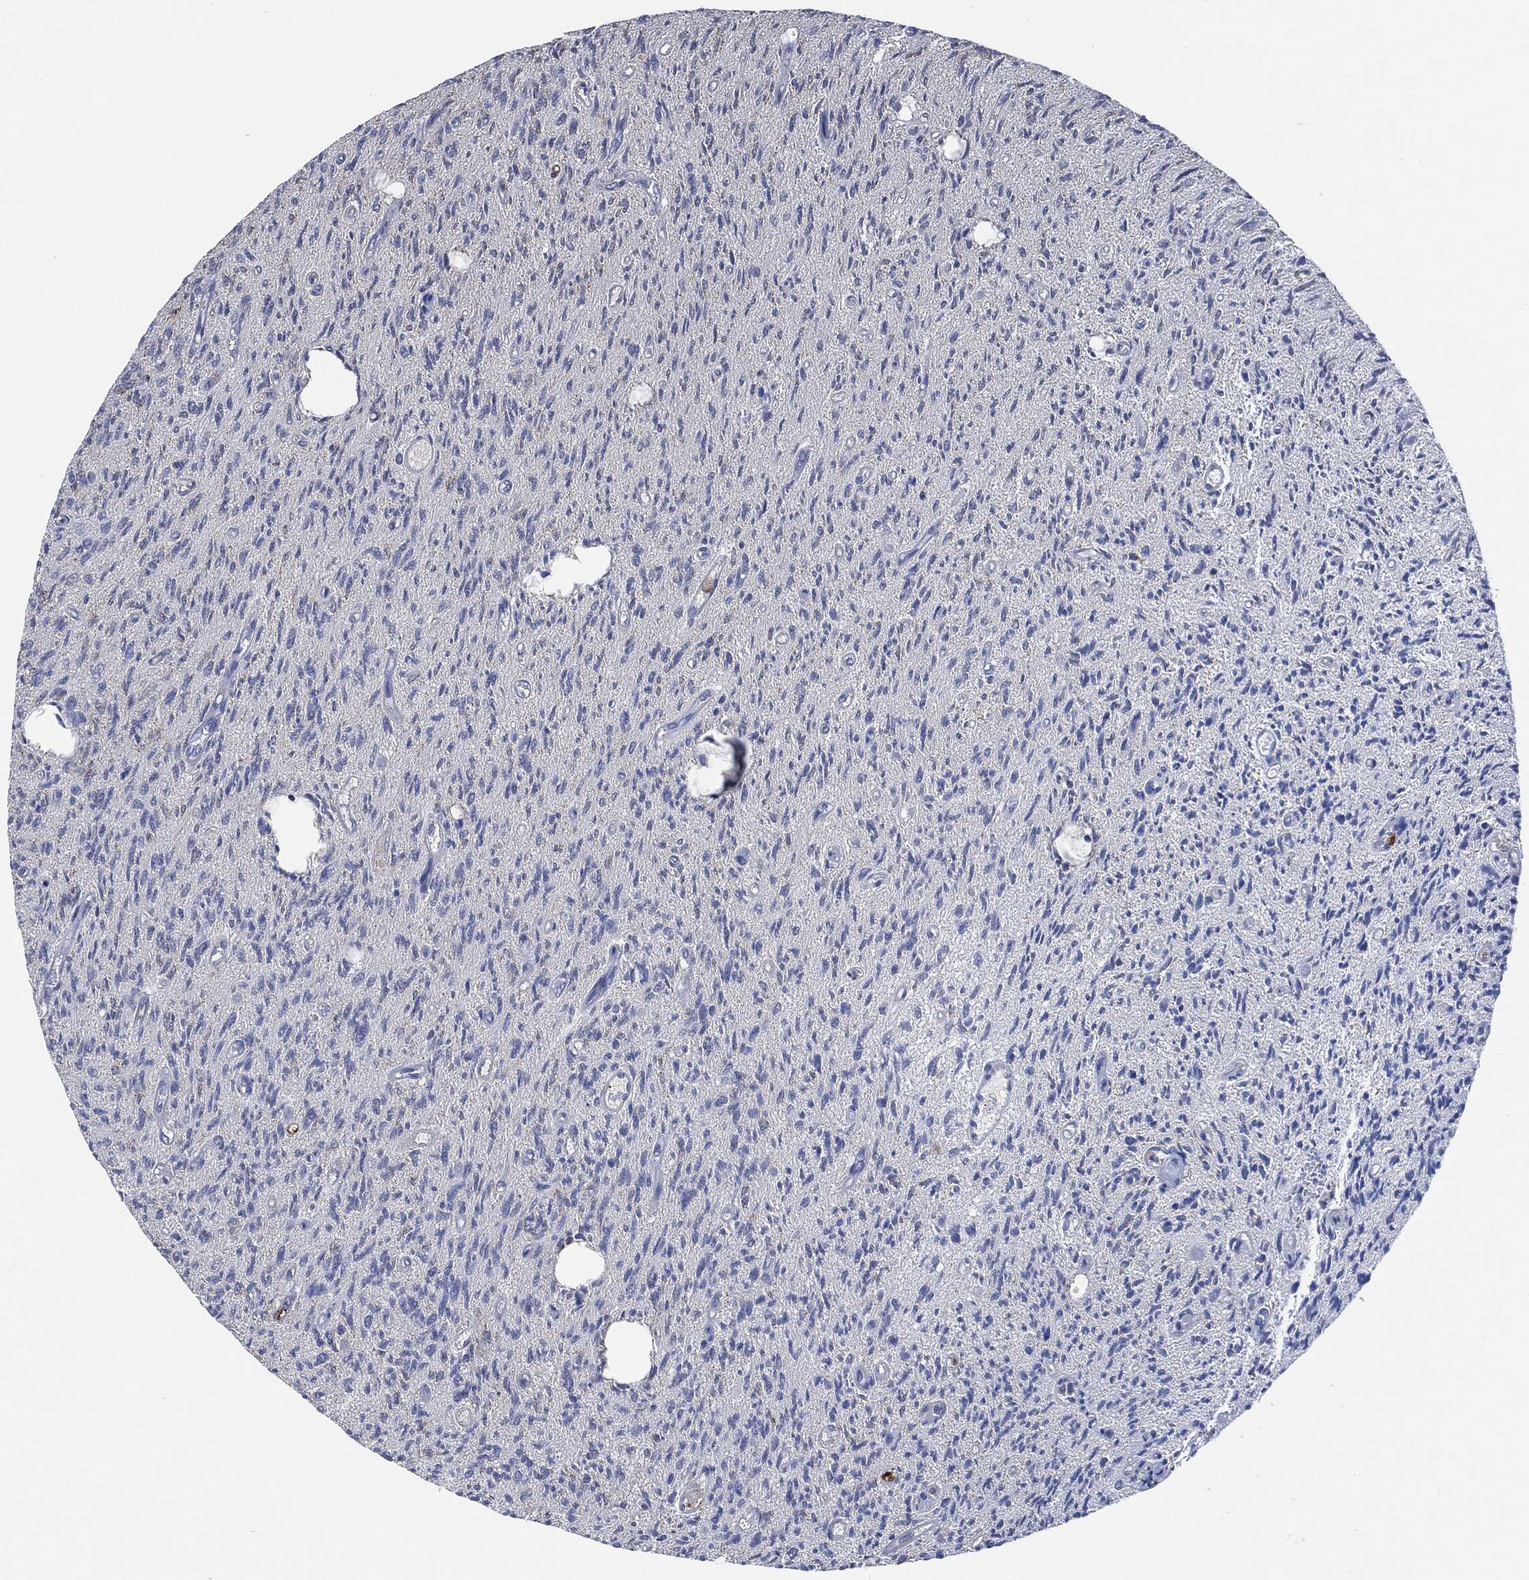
{"staining": {"intensity": "negative", "quantity": "none", "location": "none"}, "tissue": "glioma", "cell_type": "Tumor cells", "image_type": "cancer", "snomed": [{"axis": "morphology", "description": "Glioma, malignant, High grade"}, {"axis": "topography", "description": "Brain"}], "caption": "Malignant high-grade glioma was stained to show a protein in brown. There is no significant staining in tumor cells. The staining is performed using DAB brown chromogen with nuclei counter-stained in using hematoxylin.", "gene": "VSIG4", "patient": {"sex": "male", "age": 64}}